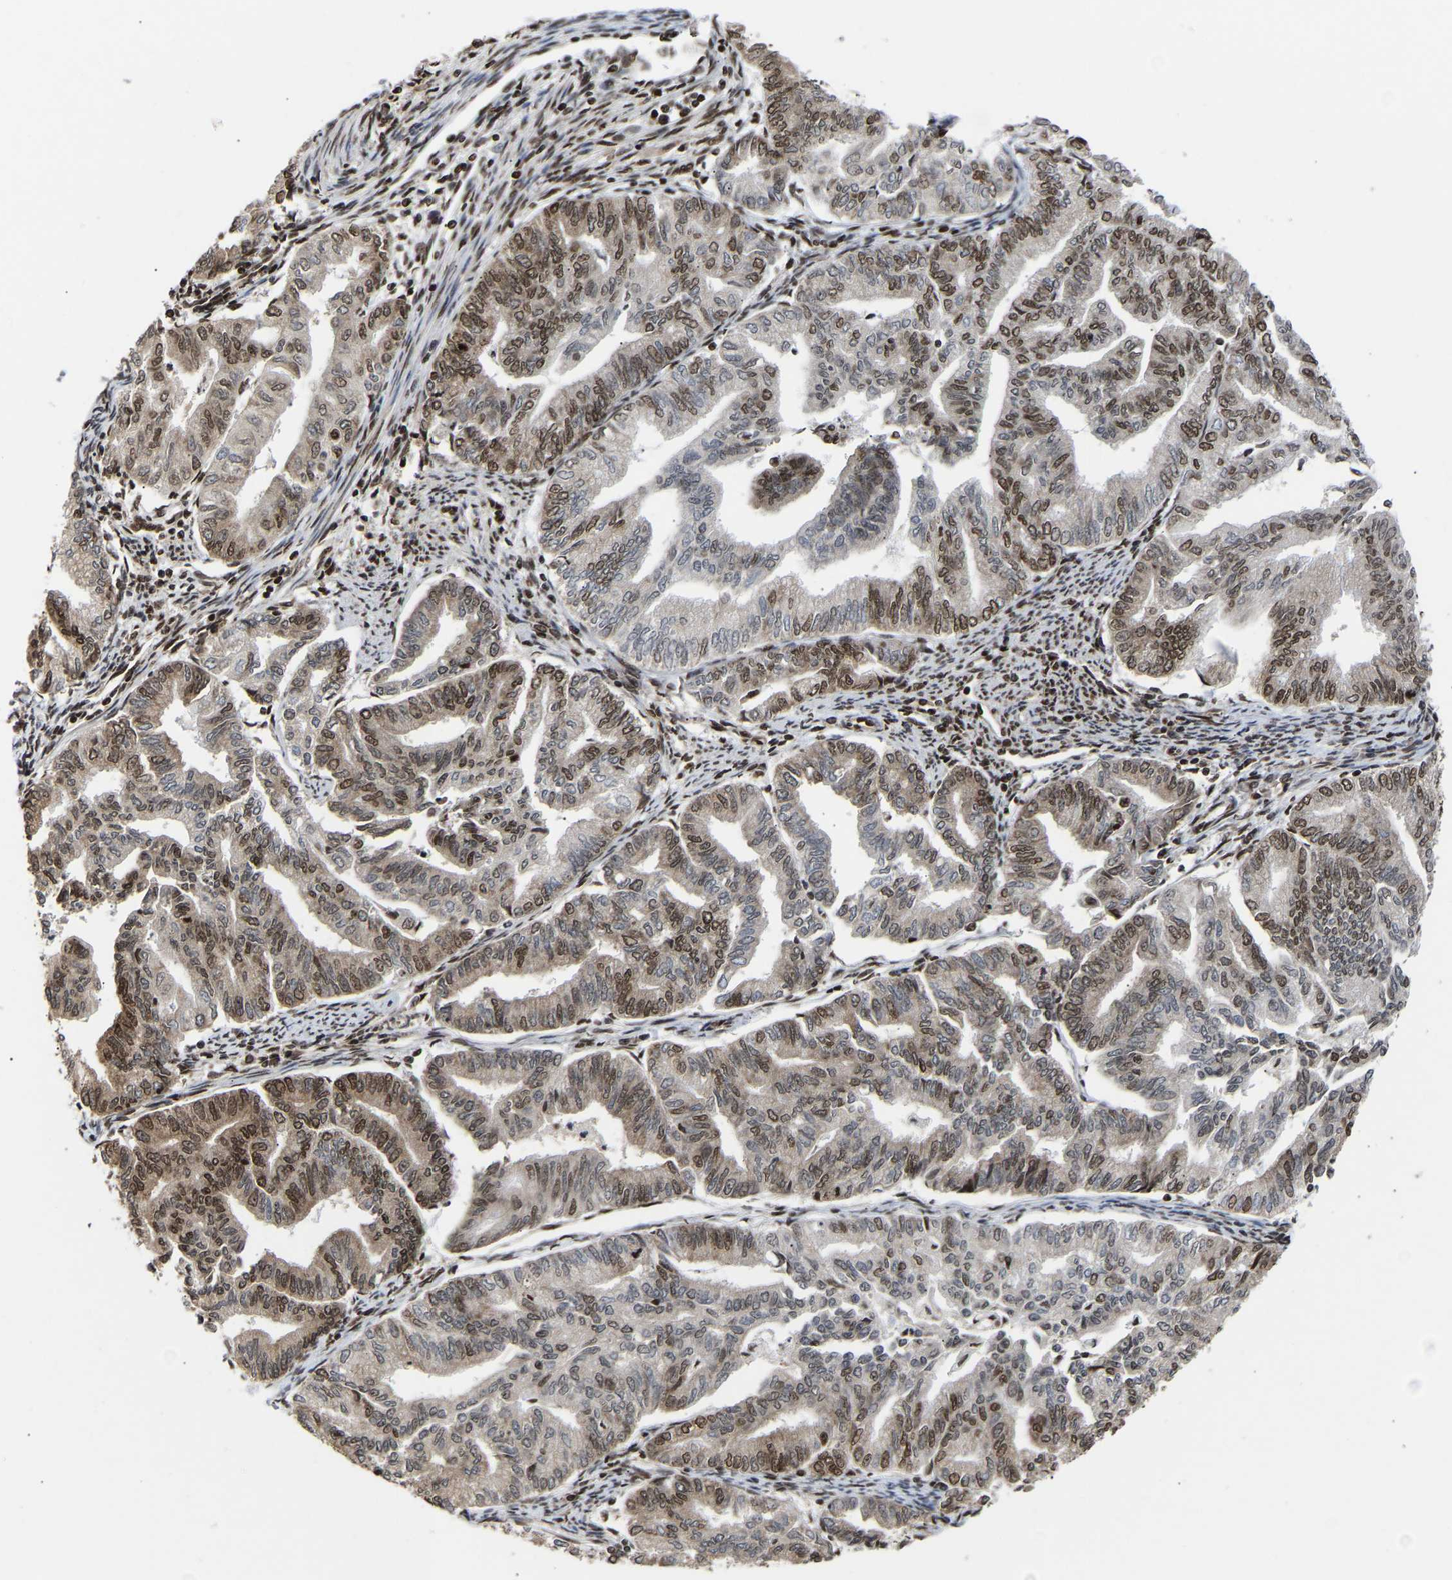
{"staining": {"intensity": "moderate", "quantity": "25%-75%", "location": "cytoplasmic/membranous,nuclear"}, "tissue": "endometrial cancer", "cell_type": "Tumor cells", "image_type": "cancer", "snomed": [{"axis": "morphology", "description": "Adenocarcinoma, NOS"}, {"axis": "topography", "description": "Endometrium"}], "caption": "High-magnification brightfield microscopy of adenocarcinoma (endometrial) stained with DAB (3,3'-diaminobenzidine) (brown) and counterstained with hematoxylin (blue). tumor cells exhibit moderate cytoplasmic/membranous and nuclear expression is seen in approximately25%-75% of cells.", "gene": "PSIP1", "patient": {"sex": "female", "age": 79}}